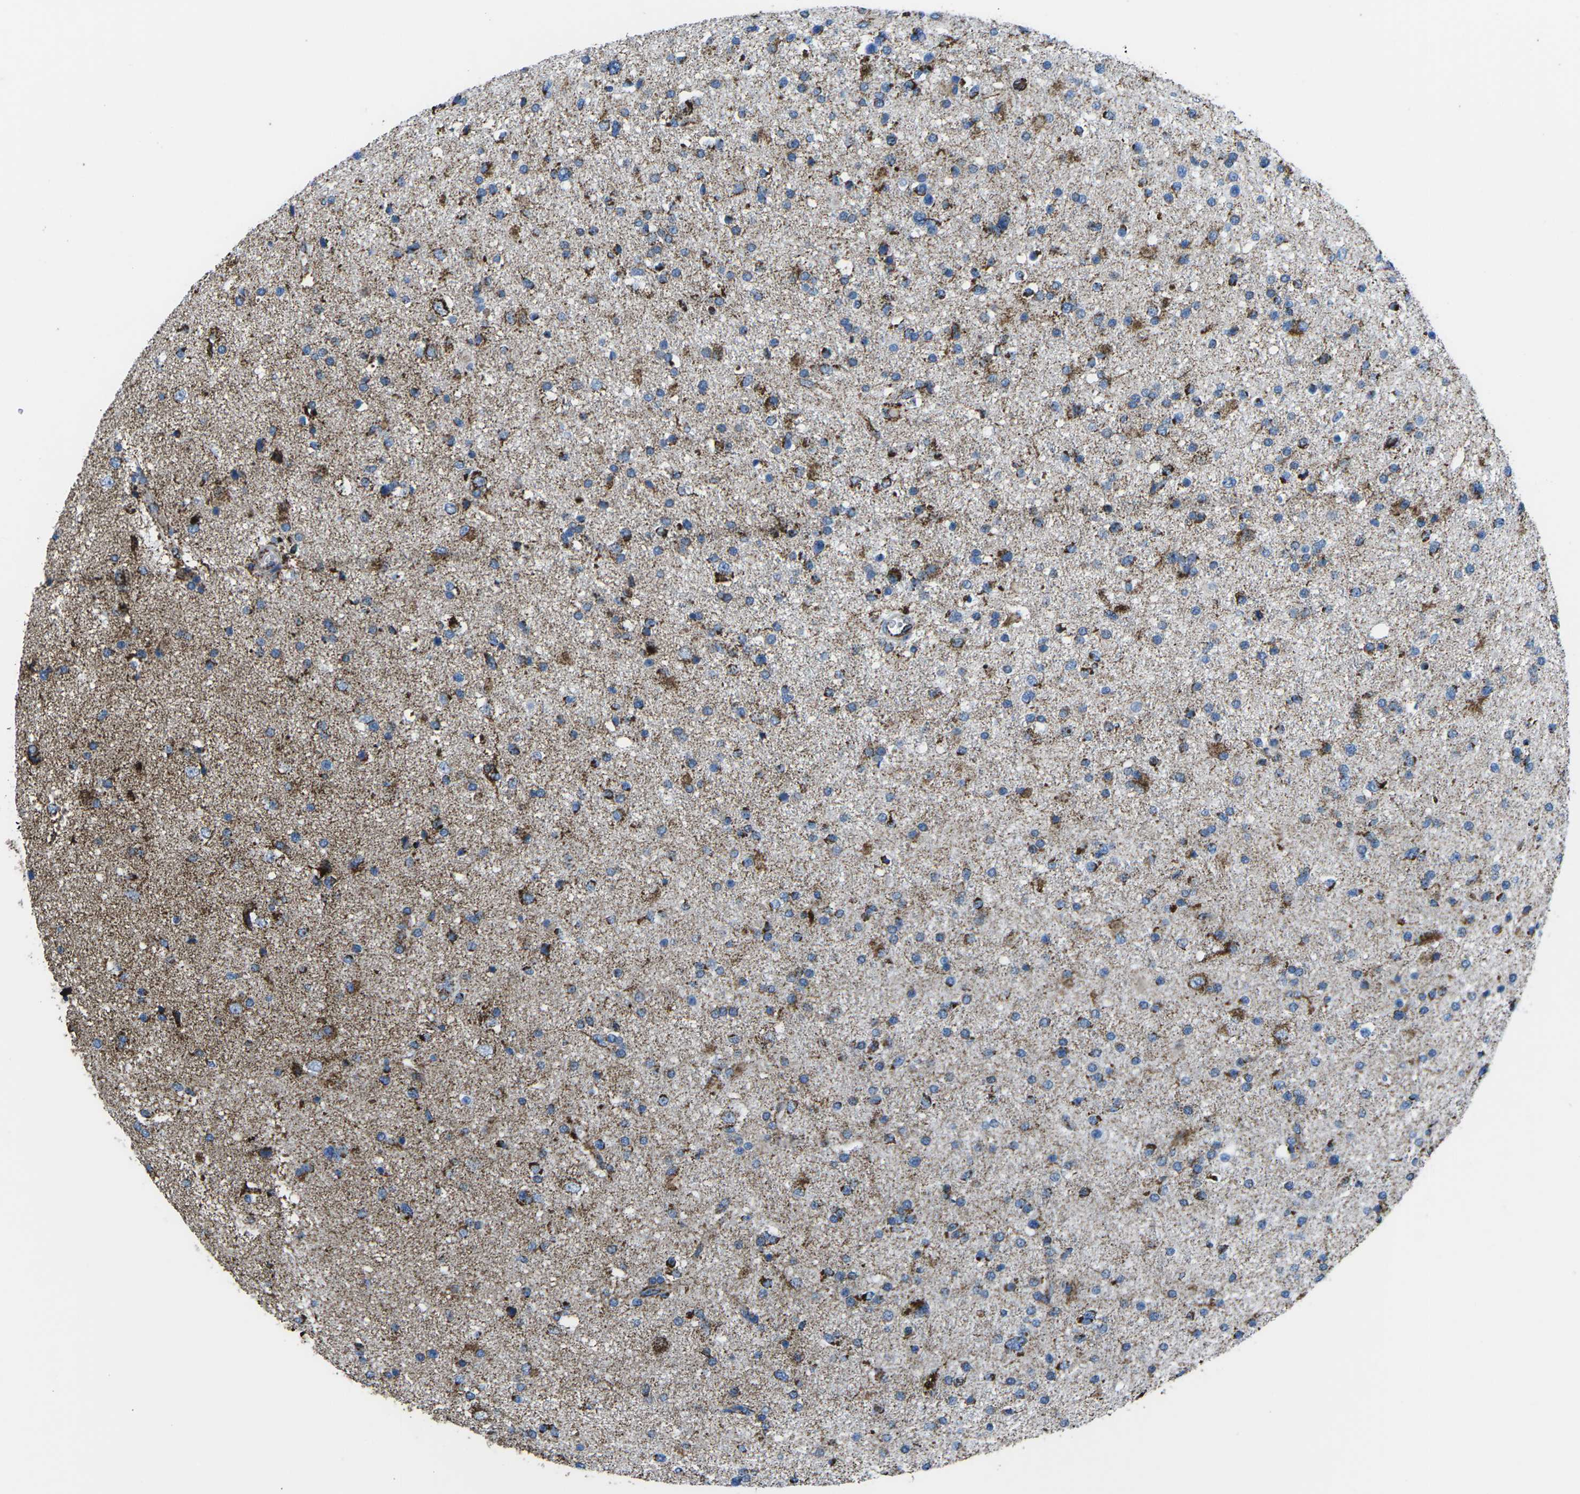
{"staining": {"intensity": "strong", "quantity": "25%-75%", "location": "cytoplasmic/membranous"}, "tissue": "glioma", "cell_type": "Tumor cells", "image_type": "cancer", "snomed": [{"axis": "morphology", "description": "Glioma, malignant, High grade"}, {"axis": "topography", "description": "Brain"}], "caption": "Strong cytoplasmic/membranous protein positivity is seen in approximately 25%-75% of tumor cells in glioma.", "gene": "MT-CO2", "patient": {"sex": "male", "age": 33}}